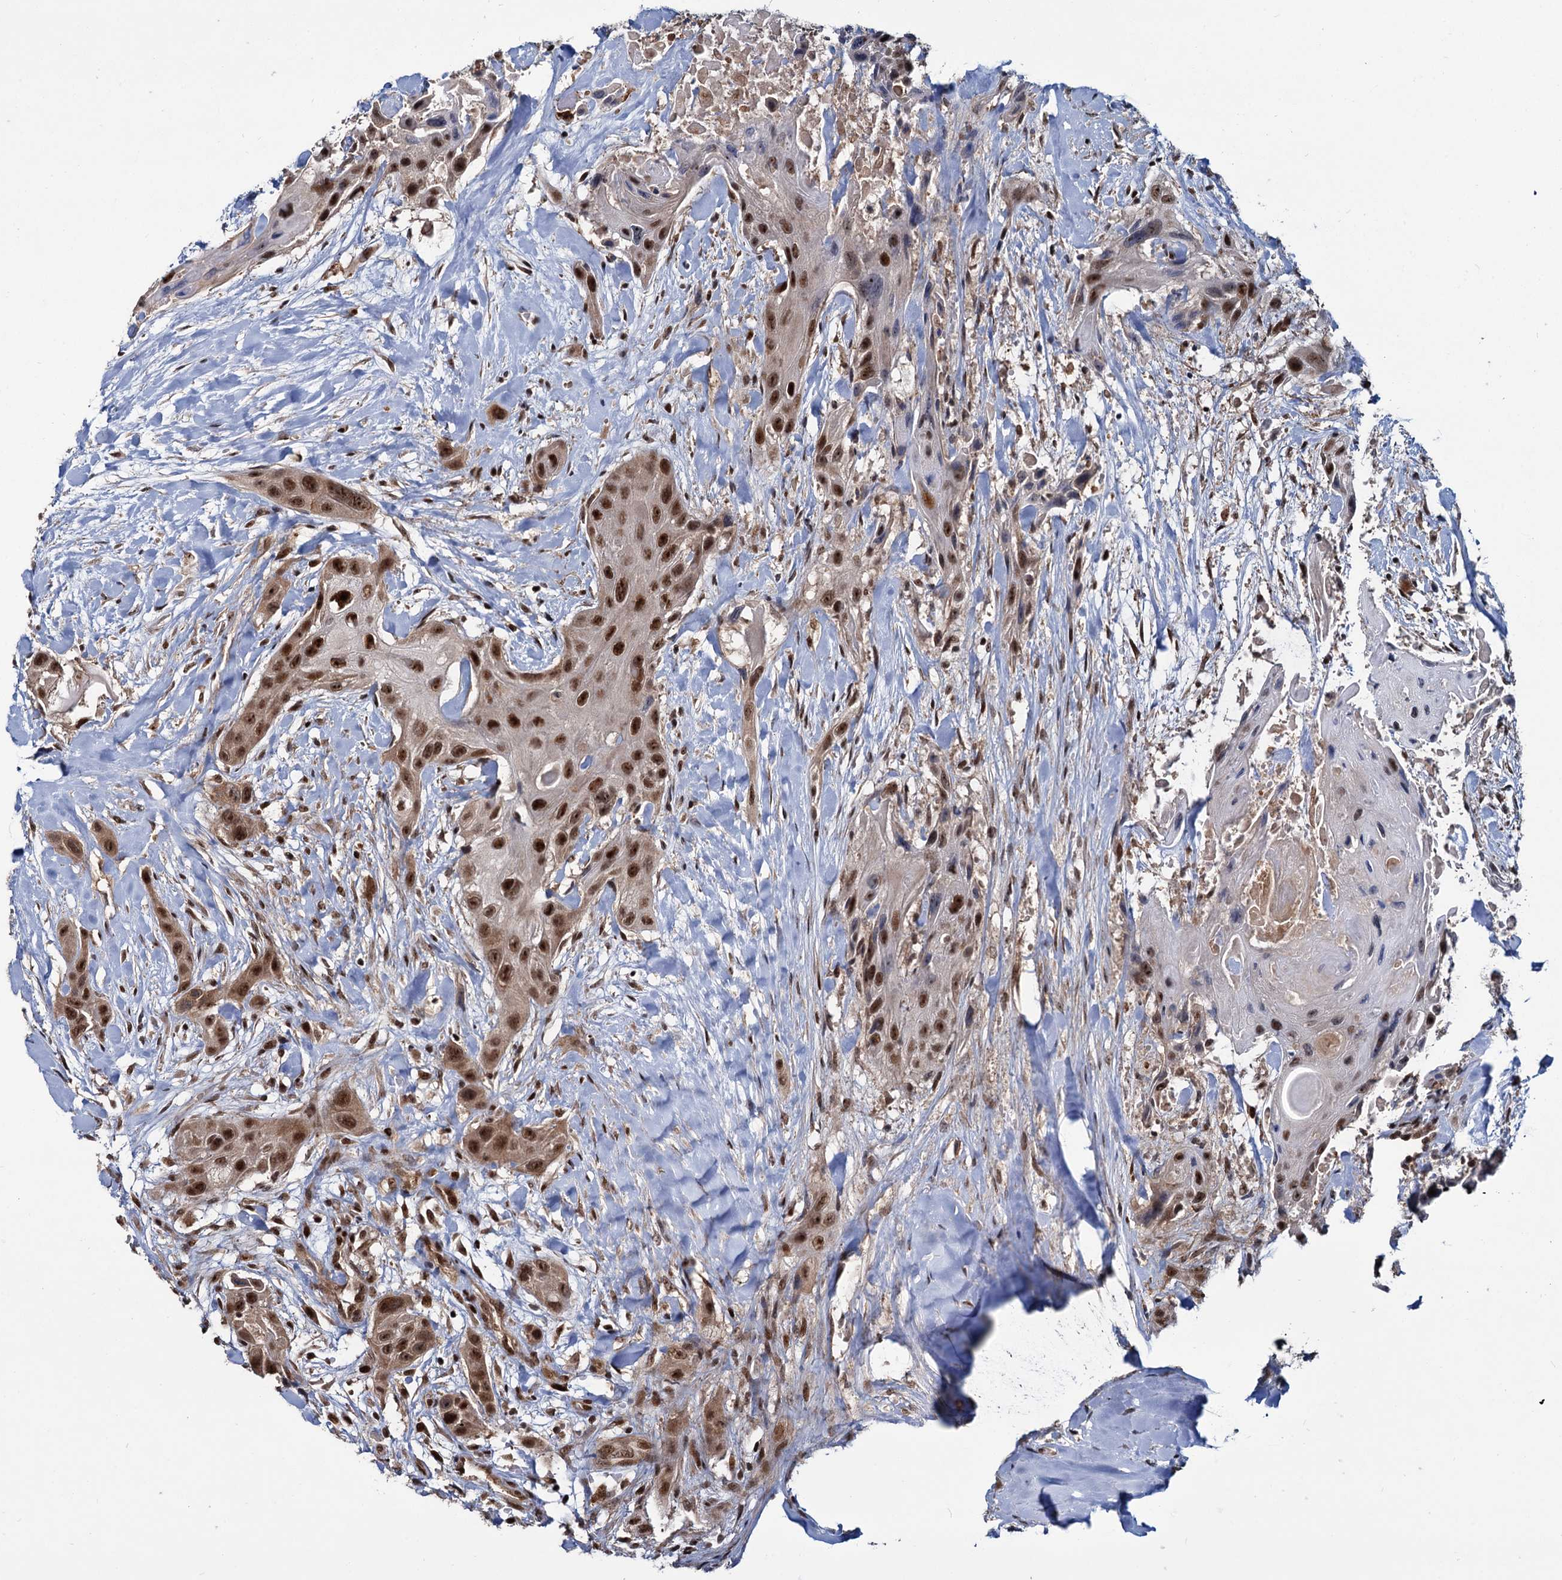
{"staining": {"intensity": "strong", "quantity": ">75%", "location": "nuclear"}, "tissue": "head and neck cancer", "cell_type": "Tumor cells", "image_type": "cancer", "snomed": [{"axis": "morphology", "description": "Squamous cell carcinoma, NOS"}, {"axis": "topography", "description": "Head-Neck"}], "caption": "Immunohistochemical staining of human head and neck squamous cell carcinoma displays high levels of strong nuclear expression in approximately >75% of tumor cells.", "gene": "UBLCP1", "patient": {"sex": "male", "age": 81}}